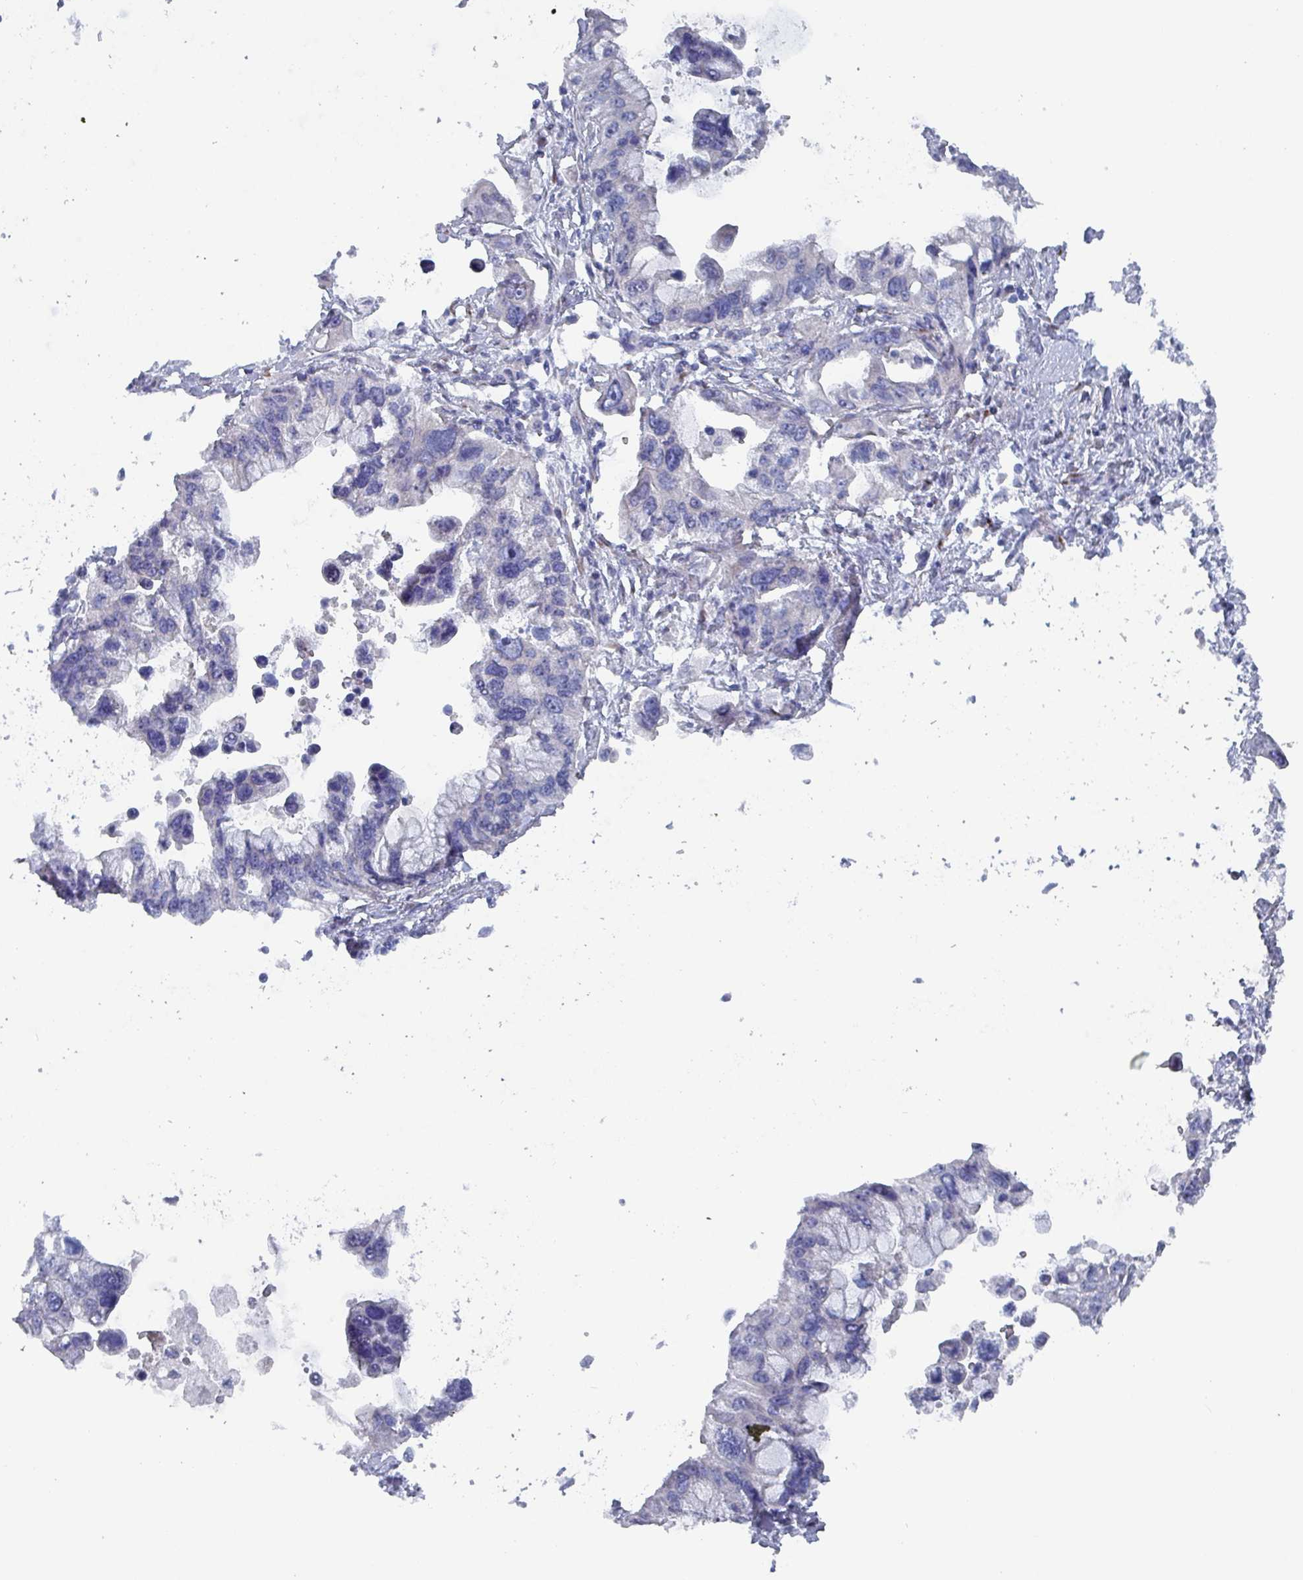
{"staining": {"intensity": "negative", "quantity": "none", "location": "none"}, "tissue": "pancreatic cancer", "cell_type": "Tumor cells", "image_type": "cancer", "snomed": [{"axis": "morphology", "description": "Adenocarcinoma, NOS"}, {"axis": "topography", "description": "Pancreas"}], "caption": "Pancreatic adenocarcinoma stained for a protein using immunohistochemistry exhibits no positivity tumor cells.", "gene": "DRD5", "patient": {"sex": "female", "age": 83}}